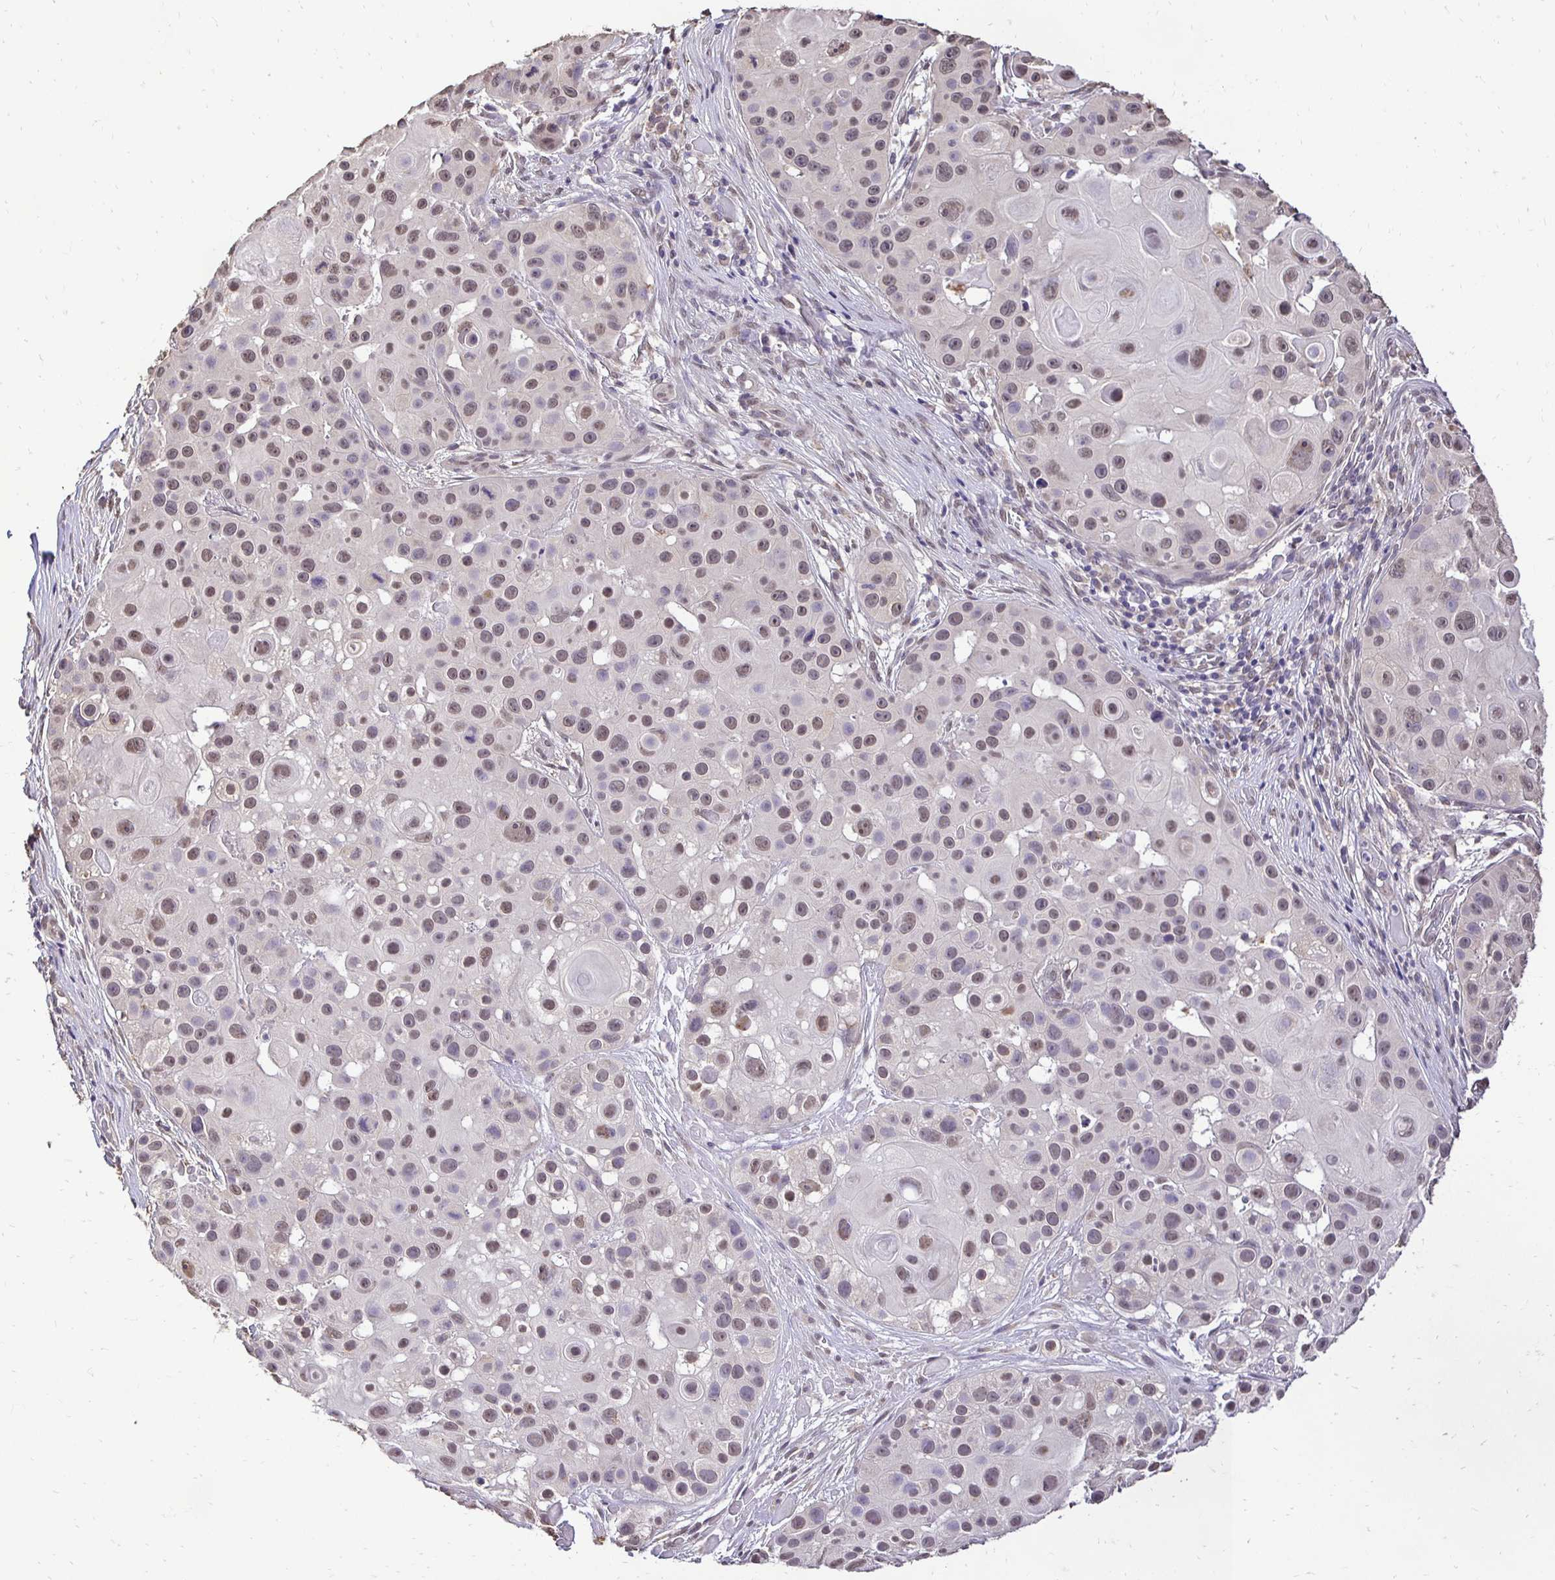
{"staining": {"intensity": "weak", "quantity": ">75%", "location": "nuclear"}, "tissue": "skin cancer", "cell_type": "Tumor cells", "image_type": "cancer", "snomed": [{"axis": "morphology", "description": "Squamous cell carcinoma, NOS"}, {"axis": "topography", "description": "Skin"}], "caption": "High-power microscopy captured an immunohistochemistry micrograph of skin cancer (squamous cell carcinoma), revealing weak nuclear staining in about >75% of tumor cells.", "gene": "RHEBL1", "patient": {"sex": "male", "age": 92}}